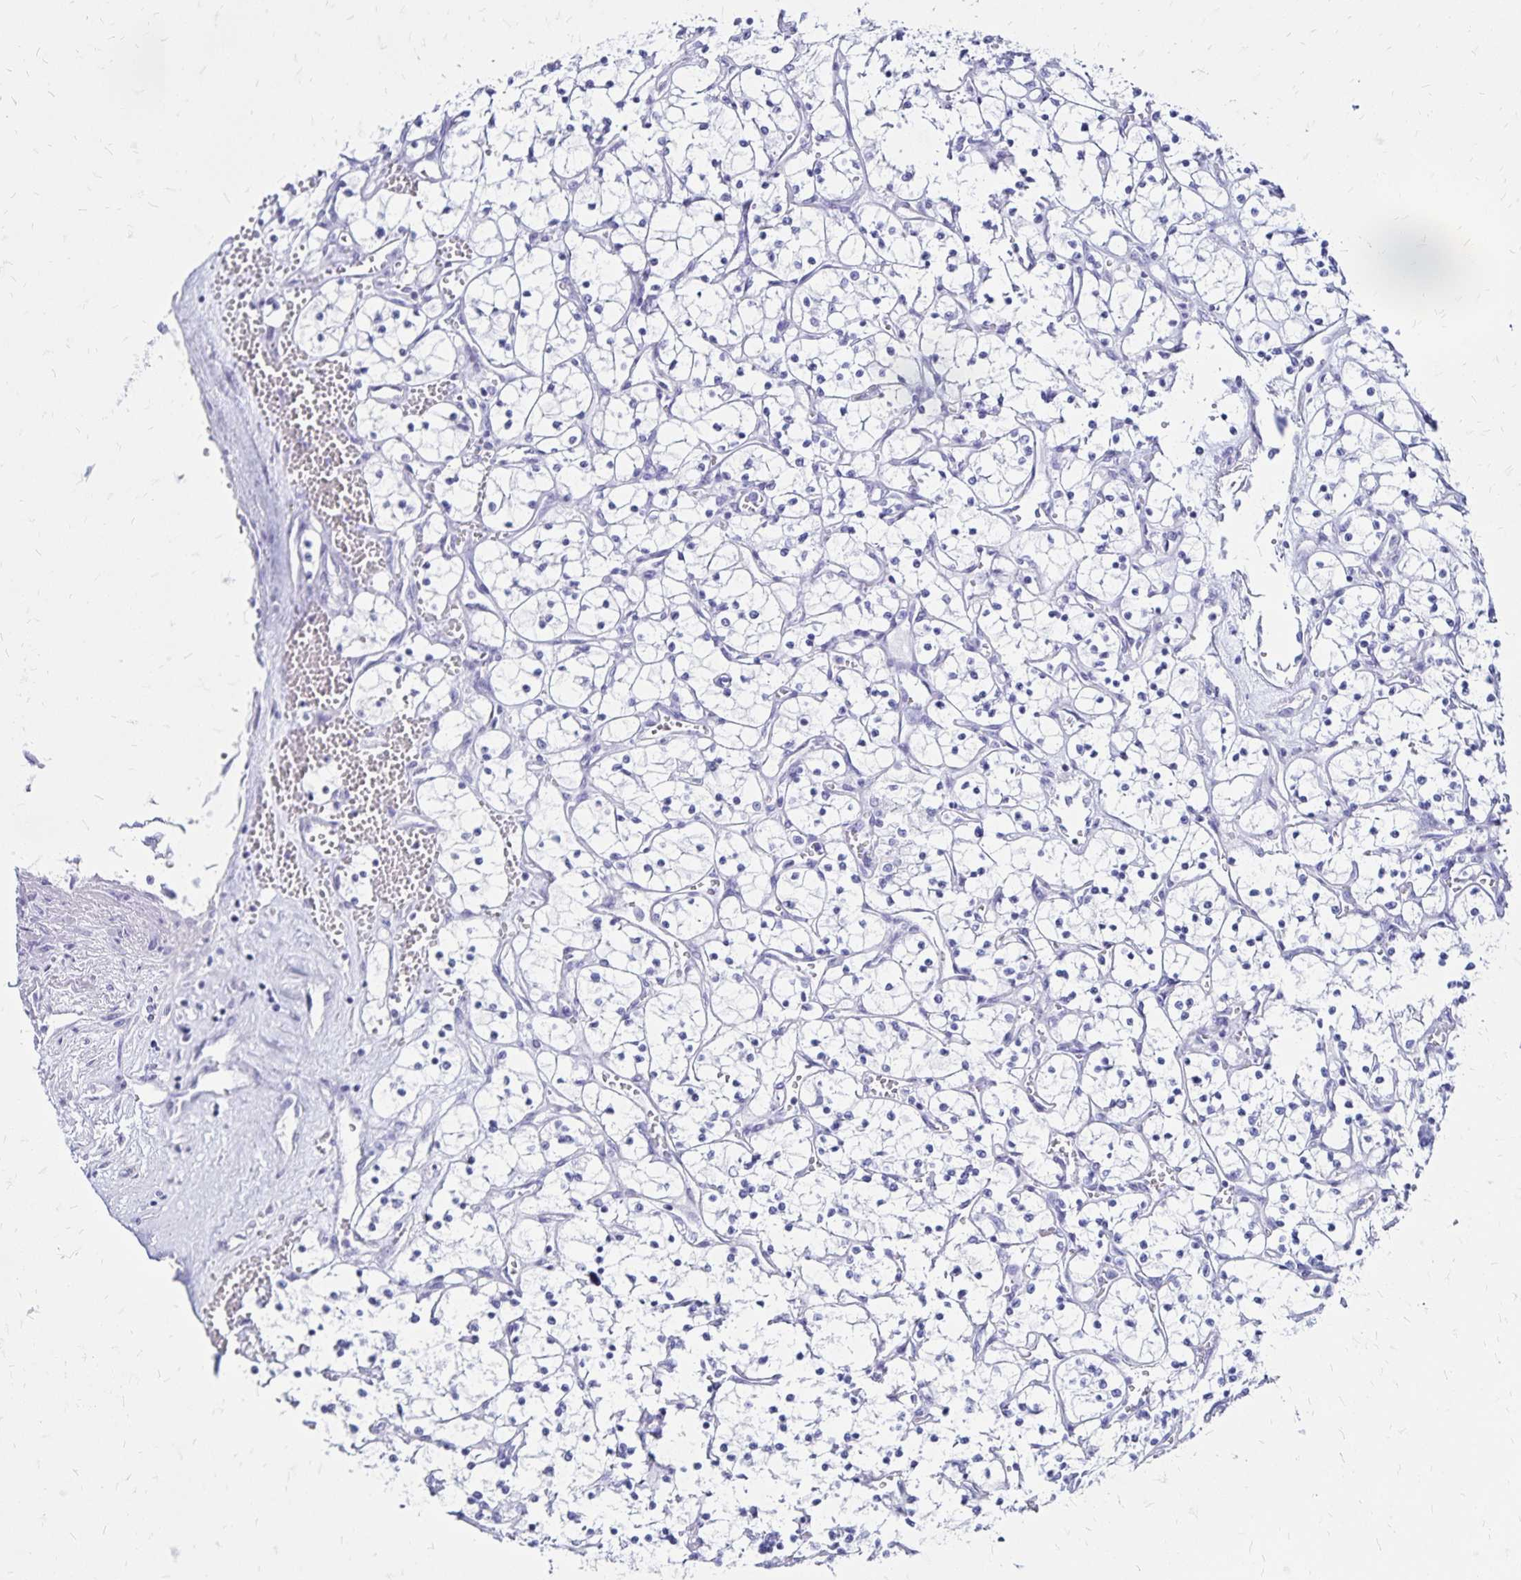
{"staining": {"intensity": "negative", "quantity": "none", "location": "none"}, "tissue": "renal cancer", "cell_type": "Tumor cells", "image_type": "cancer", "snomed": [{"axis": "morphology", "description": "Adenocarcinoma, NOS"}, {"axis": "topography", "description": "Kidney"}], "caption": "DAB (3,3'-diaminobenzidine) immunohistochemical staining of human renal adenocarcinoma shows no significant staining in tumor cells. (Stains: DAB immunohistochemistry with hematoxylin counter stain, Microscopy: brightfield microscopy at high magnification).", "gene": "LIN28B", "patient": {"sex": "female", "age": 69}}